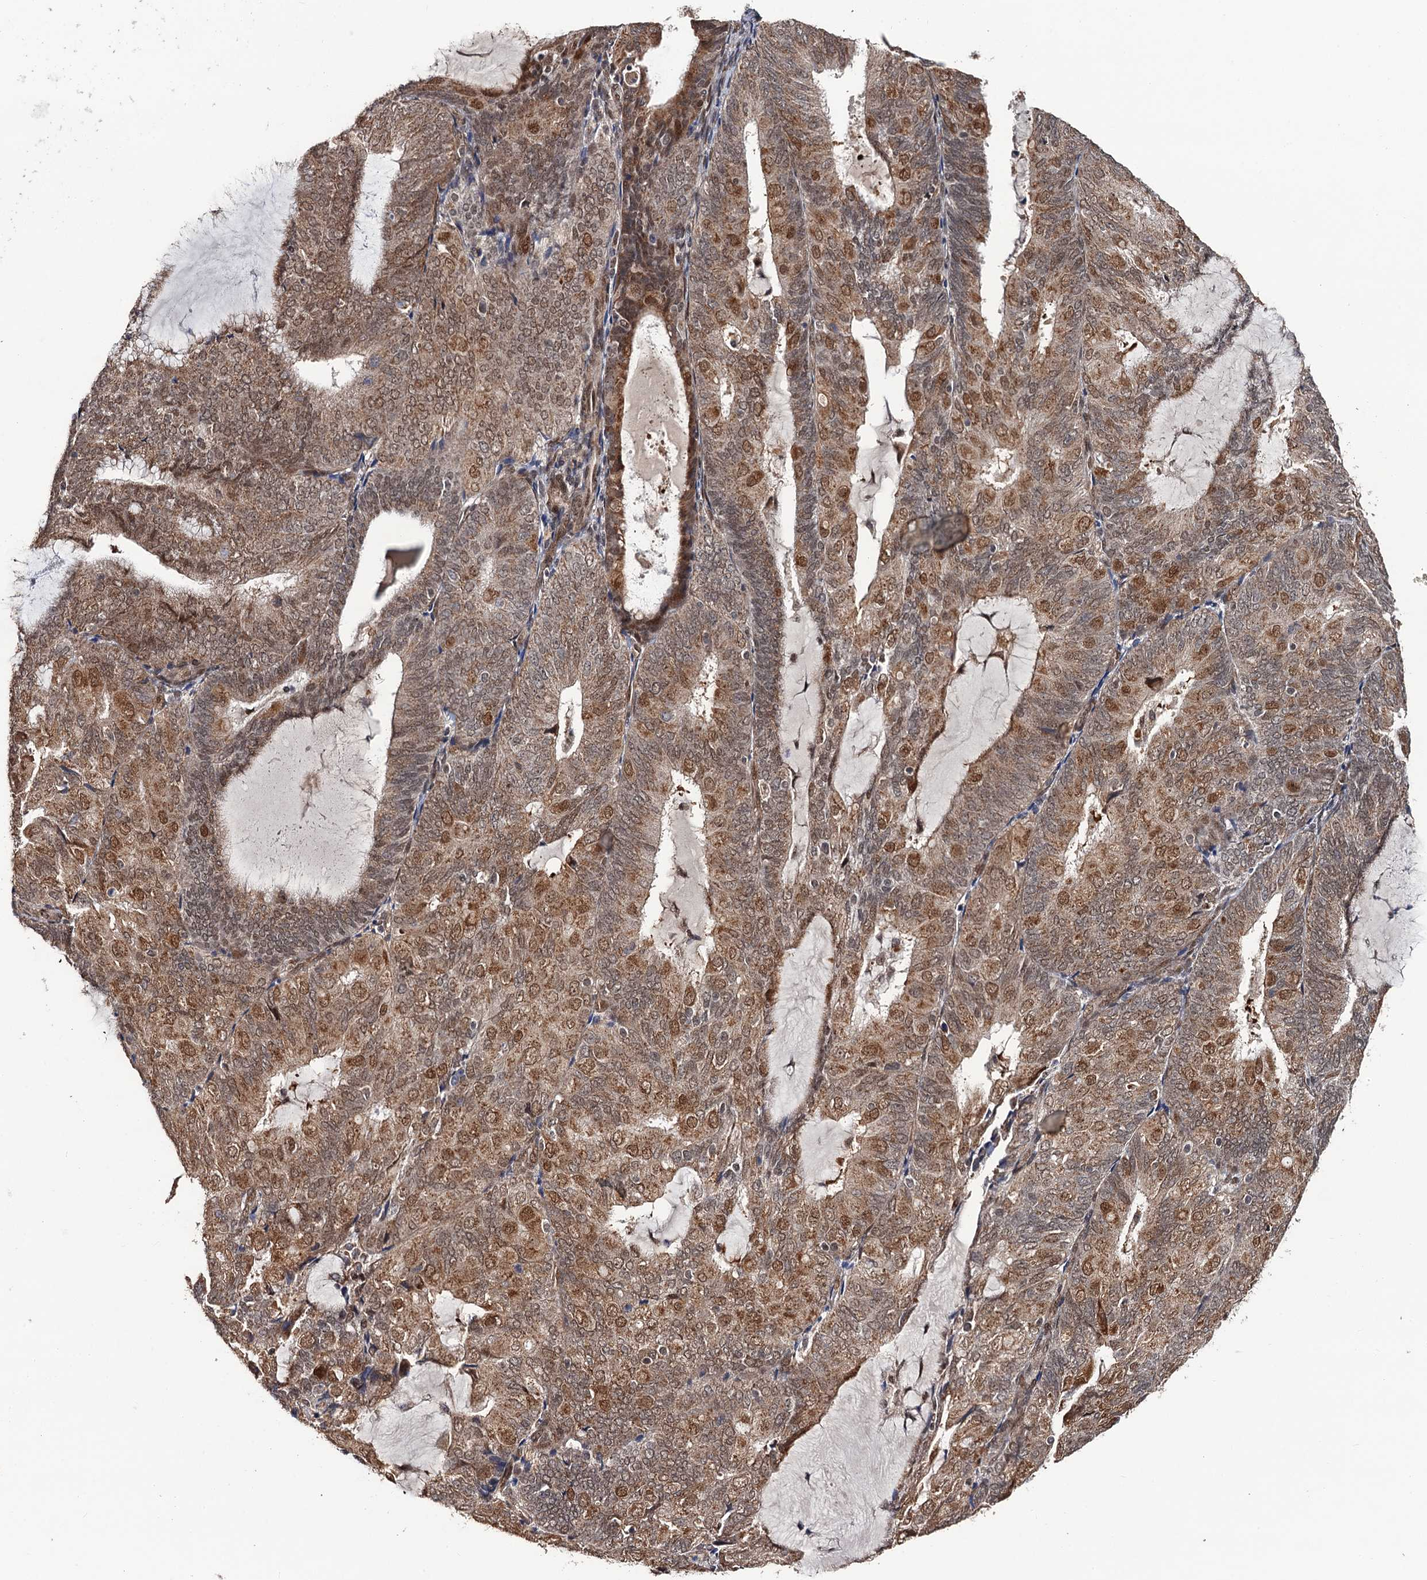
{"staining": {"intensity": "moderate", "quantity": ">75%", "location": "cytoplasmic/membranous,nuclear"}, "tissue": "endometrial cancer", "cell_type": "Tumor cells", "image_type": "cancer", "snomed": [{"axis": "morphology", "description": "Adenocarcinoma, NOS"}, {"axis": "topography", "description": "Endometrium"}], "caption": "IHC staining of endometrial cancer (adenocarcinoma), which reveals medium levels of moderate cytoplasmic/membranous and nuclear positivity in approximately >75% of tumor cells indicating moderate cytoplasmic/membranous and nuclear protein staining. The staining was performed using DAB (3,3'-diaminobenzidine) (brown) for protein detection and nuclei were counterstained in hematoxylin (blue).", "gene": "LRRC63", "patient": {"sex": "female", "age": 81}}